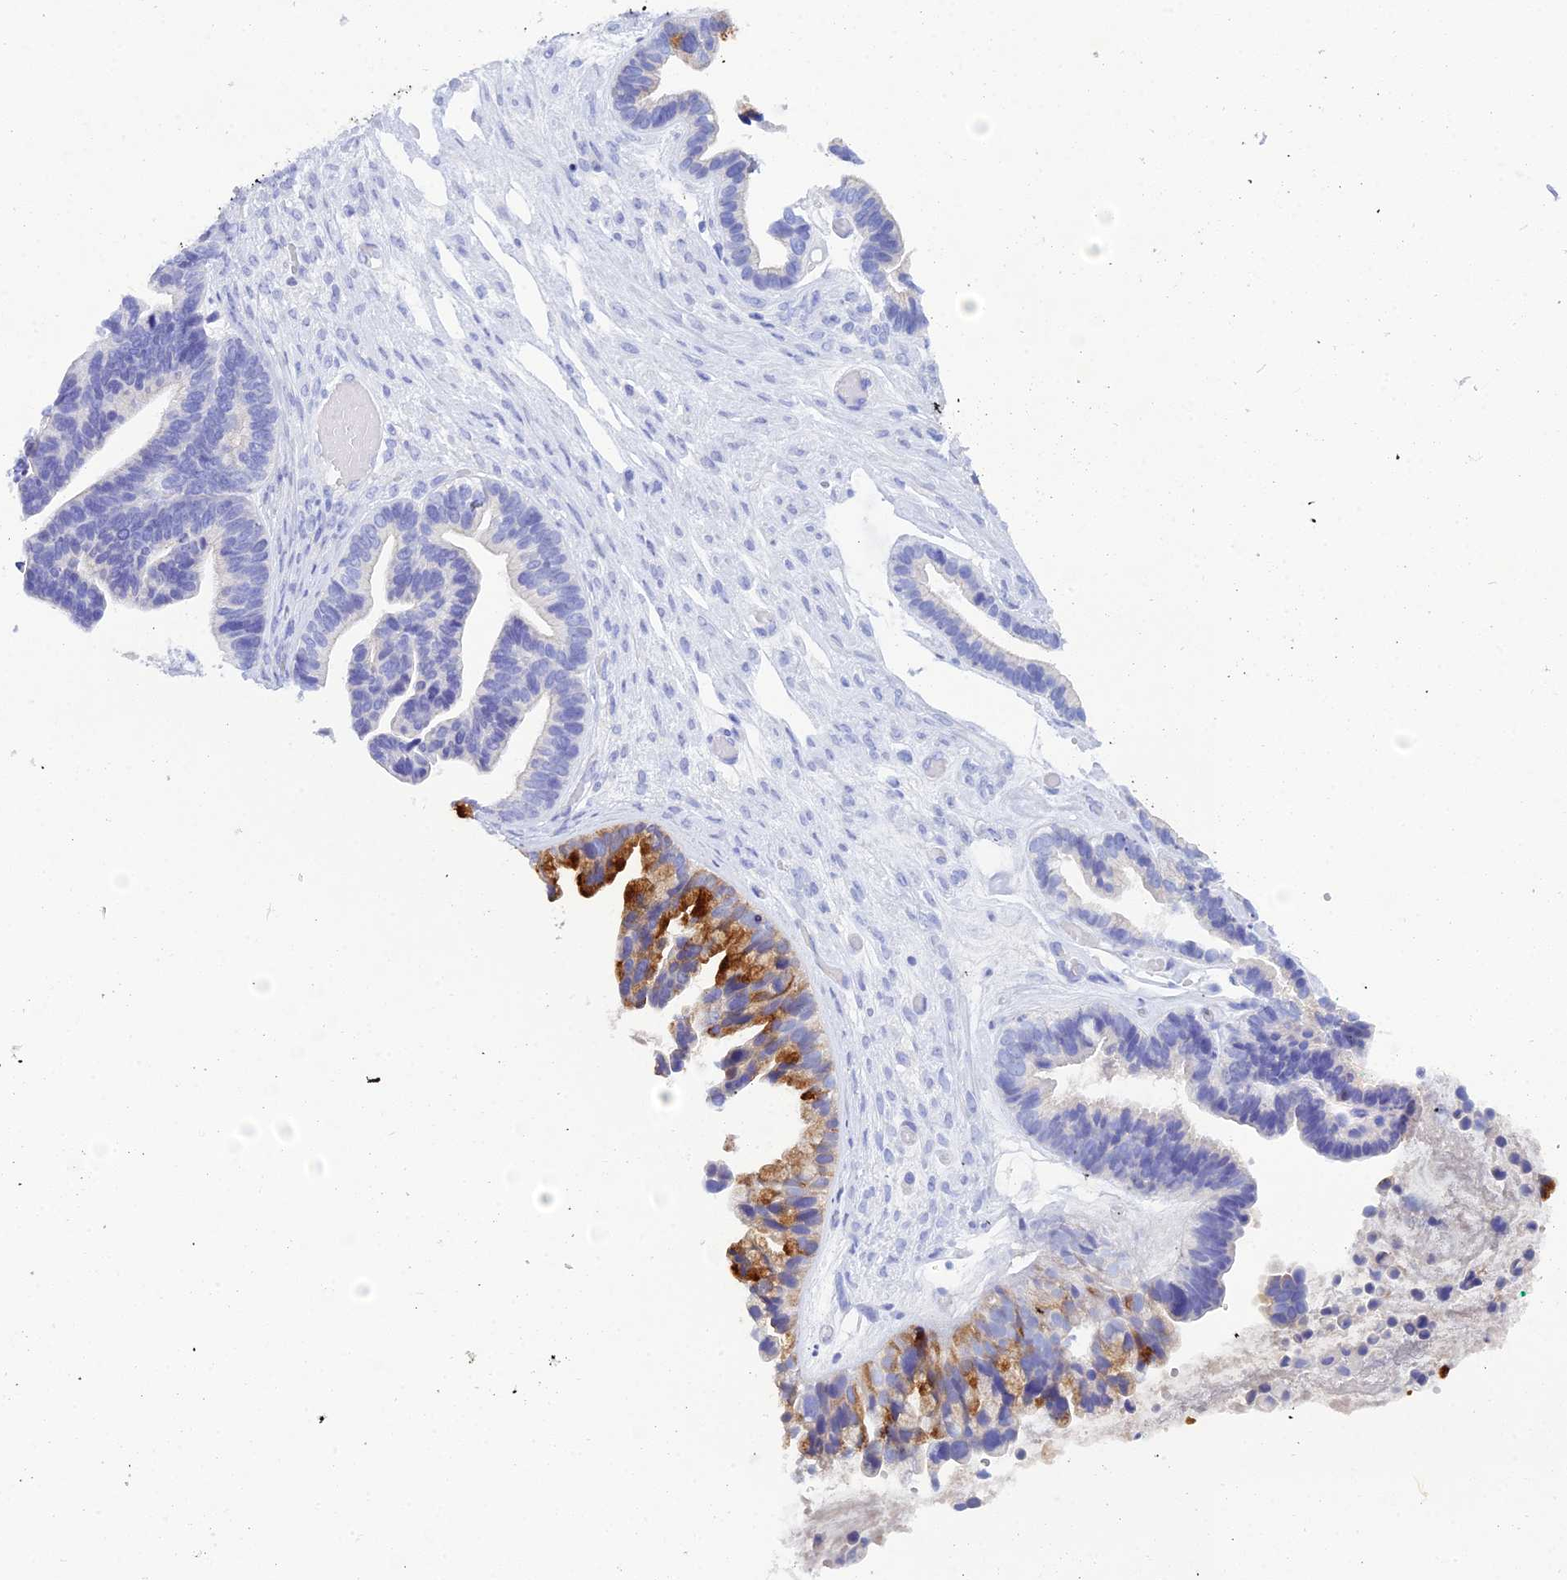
{"staining": {"intensity": "strong", "quantity": "25%-75%", "location": "cytoplasmic/membranous"}, "tissue": "ovarian cancer", "cell_type": "Tumor cells", "image_type": "cancer", "snomed": [{"axis": "morphology", "description": "Cystadenocarcinoma, serous, NOS"}, {"axis": "topography", "description": "Ovary"}], "caption": "A photomicrograph showing strong cytoplasmic/membranous expression in about 25%-75% of tumor cells in serous cystadenocarcinoma (ovarian), as visualized by brown immunohistochemical staining.", "gene": "REG1A", "patient": {"sex": "female", "age": 56}}